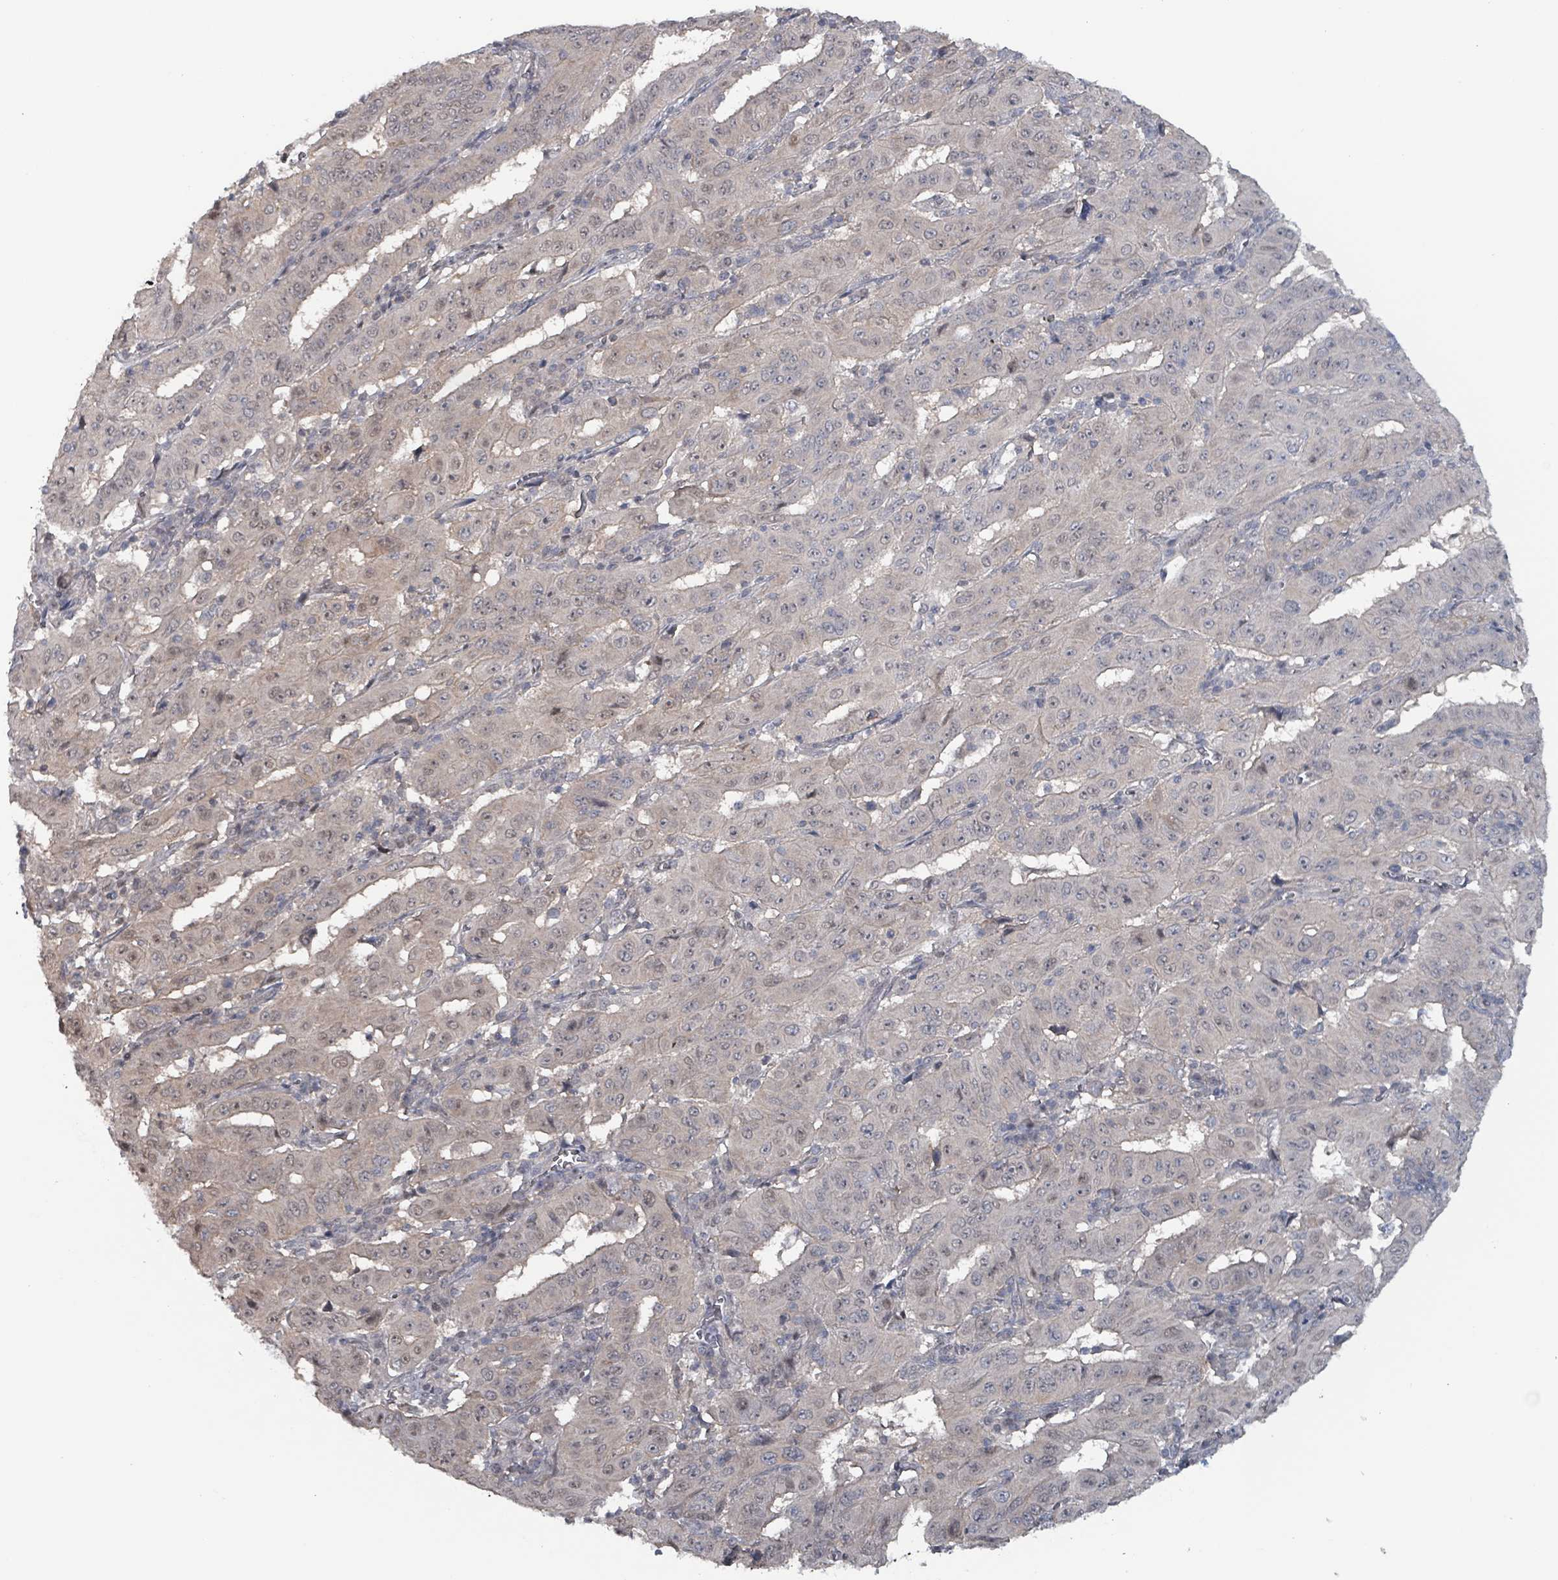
{"staining": {"intensity": "weak", "quantity": "25%-75%", "location": "nuclear"}, "tissue": "pancreatic cancer", "cell_type": "Tumor cells", "image_type": "cancer", "snomed": [{"axis": "morphology", "description": "Adenocarcinoma, NOS"}, {"axis": "topography", "description": "Pancreas"}], "caption": "A low amount of weak nuclear staining is present in approximately 25%-75% of tumor cells in pancreatic cancer (adenocarcinoma) tissue.", "gene": "BIVM", "patient": {"sex": "male", "age": 63}}